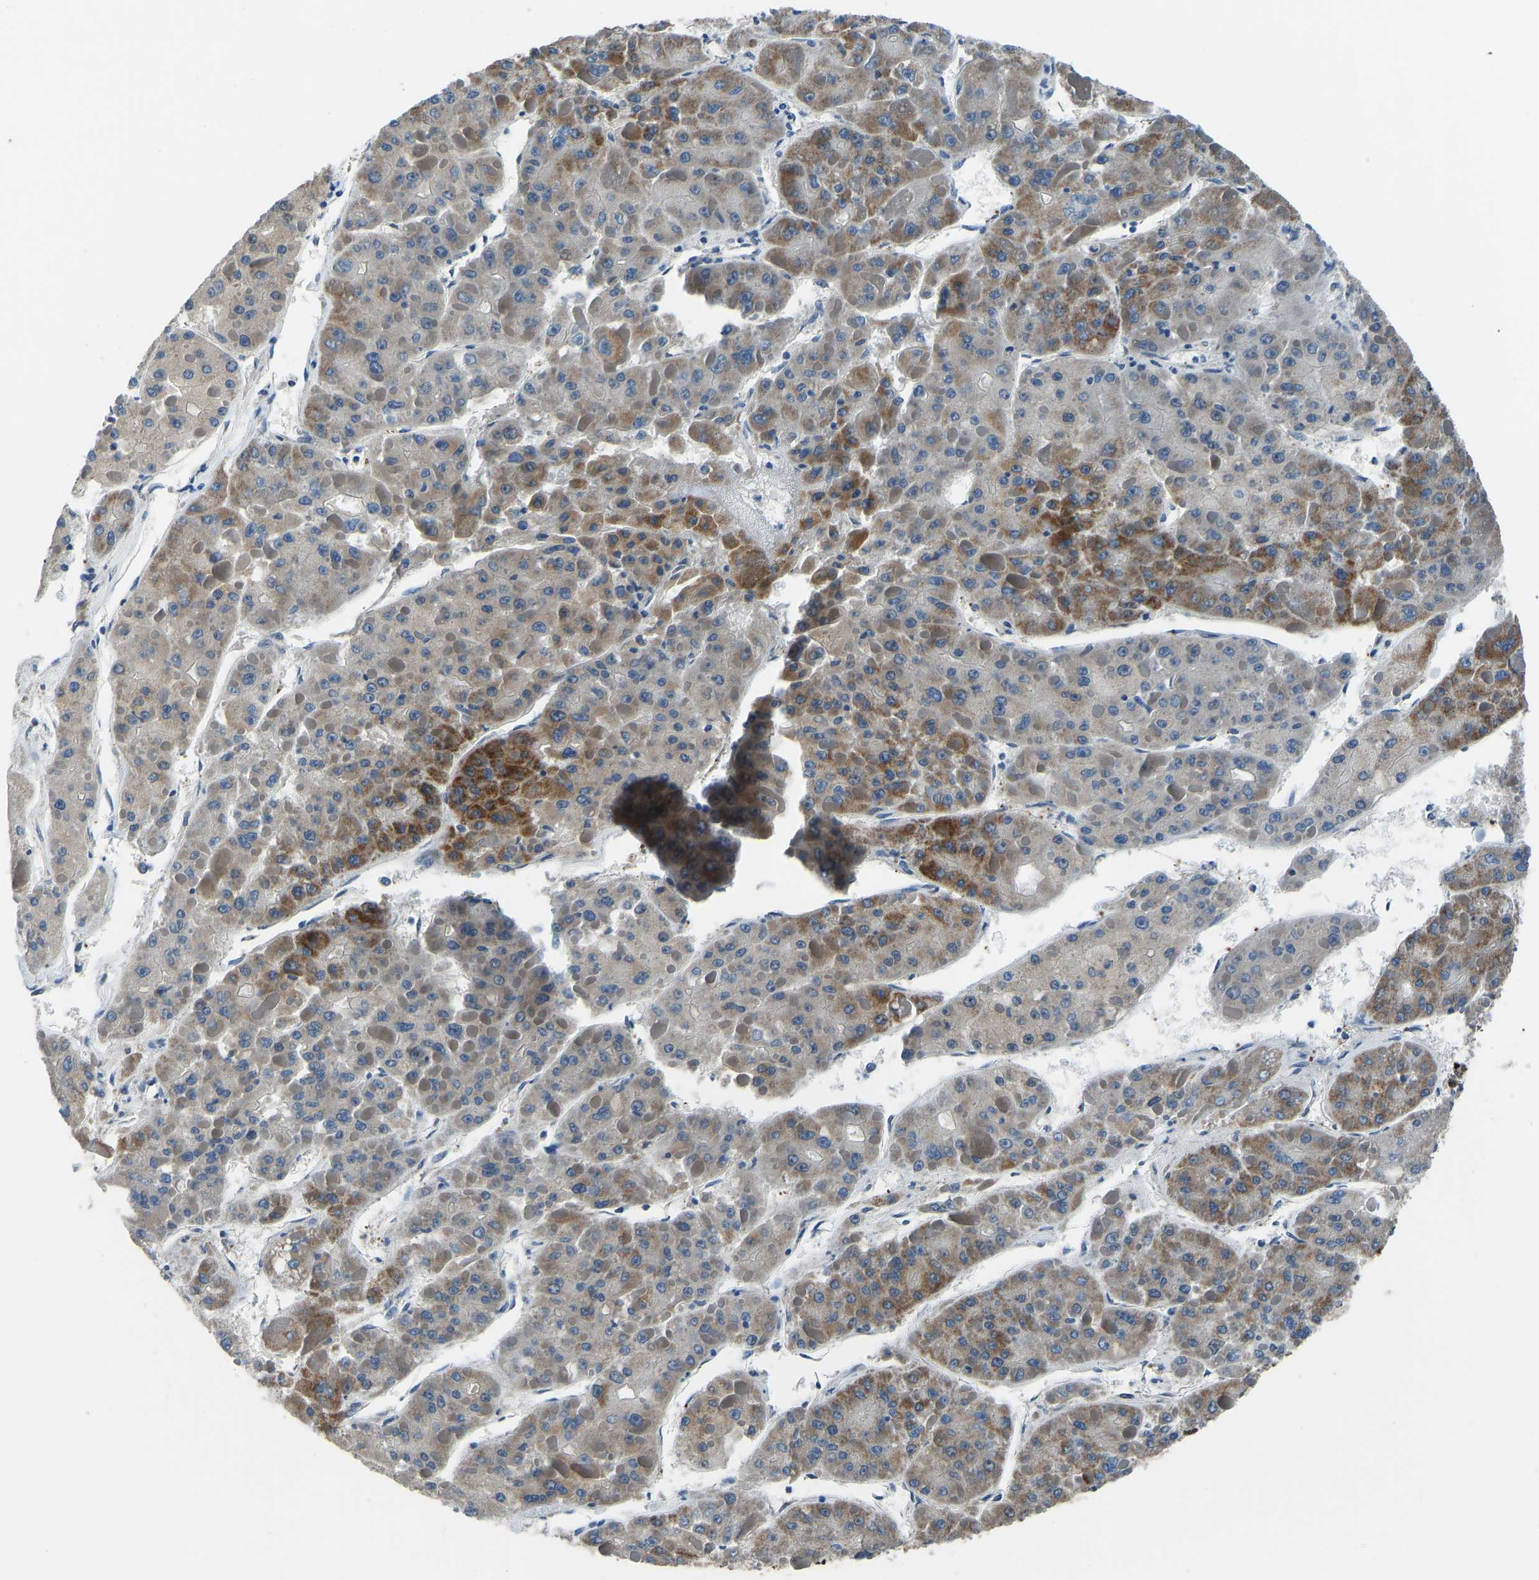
{"staining": {"intensity": "moderate", "quantity": ">75%", "location": "cytoplasmic/membranous"}, "tissue": "liver cancer", "cell_type": "Tumor cells", "image_type": "cancer", "snomed": [{"axis": "morphology", "description": "Carcinoma, Hepatocellular, NOS"}, {"axis": "topography", "description": "Liver"}], "caption": "Liver cancer (hepatocellular carcinoma) stained for a protein demonstrates moderate cytoplasmic/membranous positivity in tumor cells.", "gene": "FOS", "patient": {"sex": "female", "age": 73}}